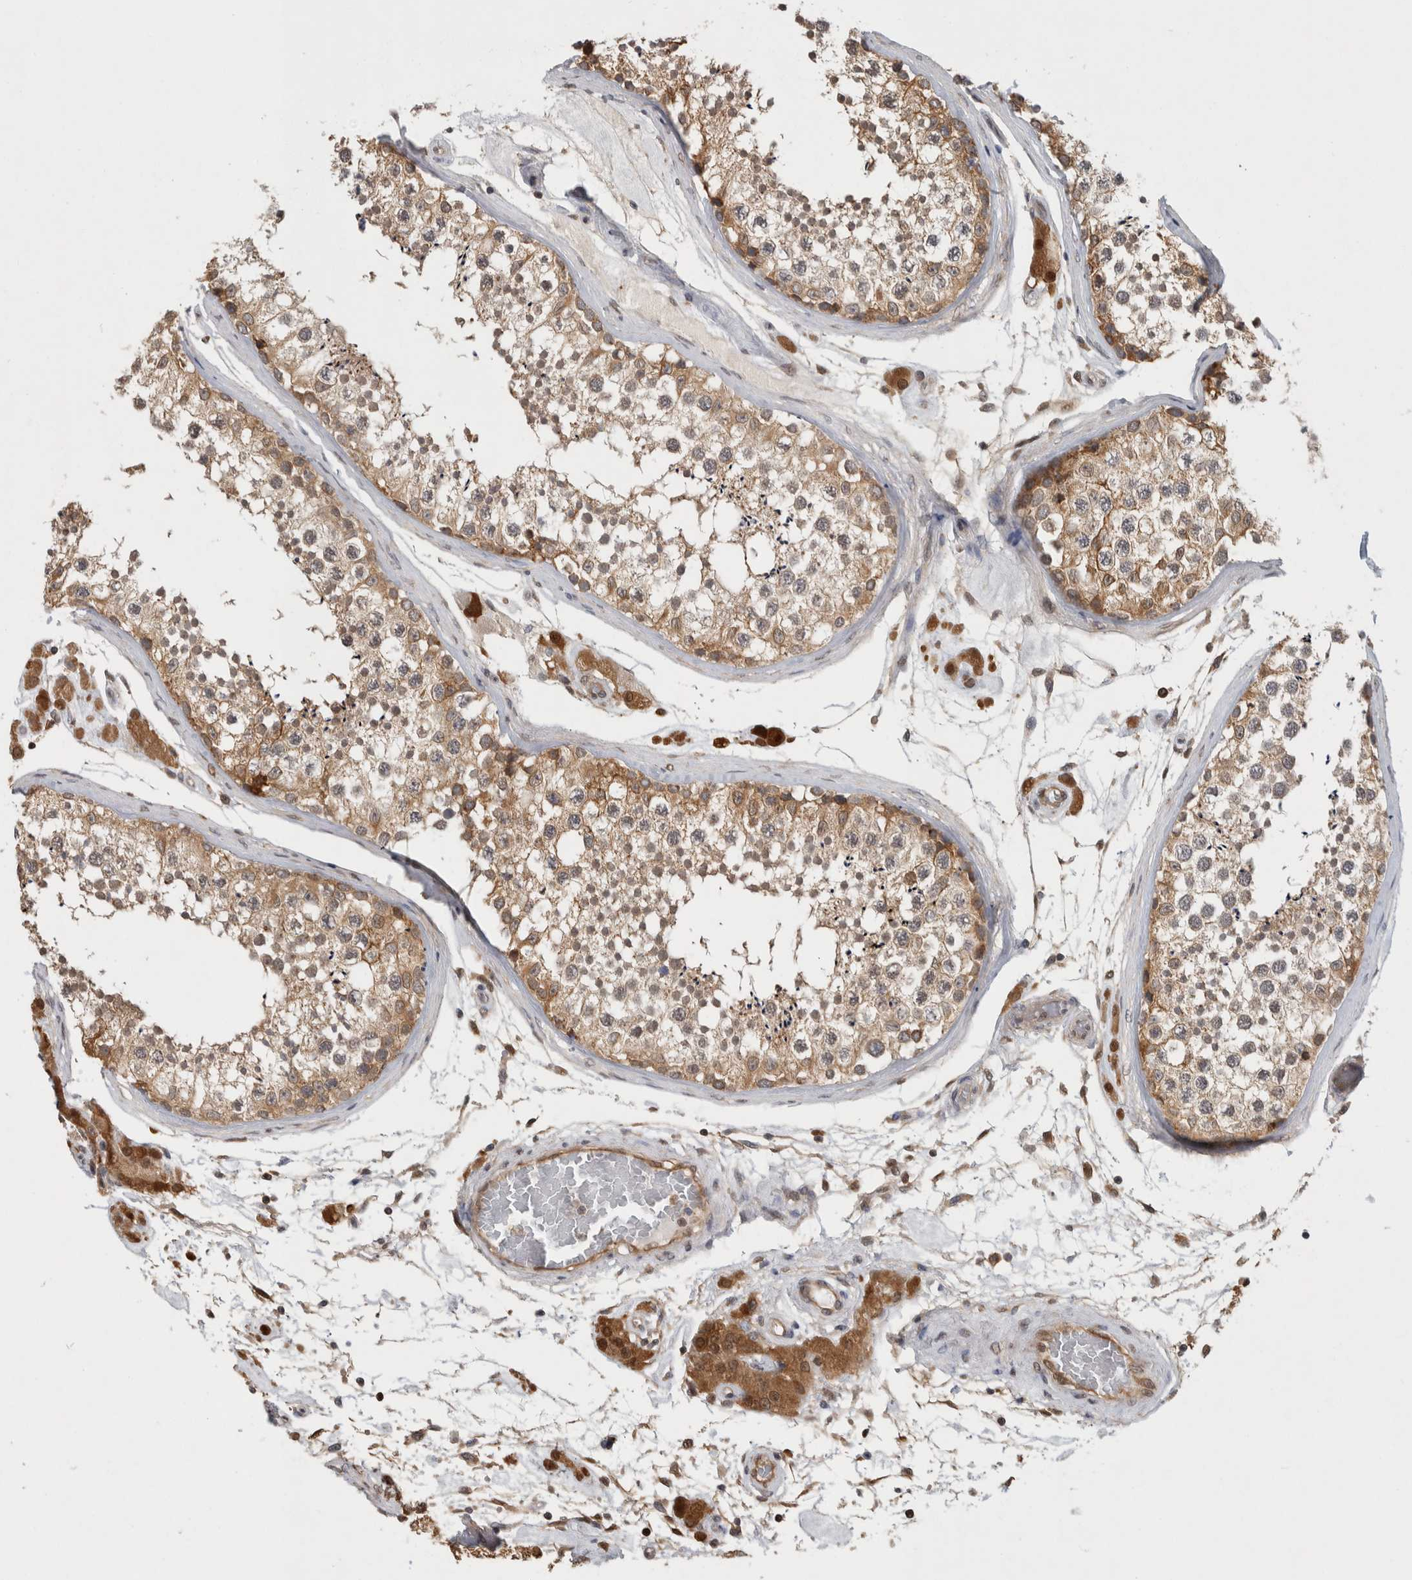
{"staining": {"intensity": "moderate", "quantity": ">75%", "location": "cytoplasmic/membranous"}, "tissue": "testis", "cell_type": "Cells in seminiferous ducts", "image_type": "normal", "snomed": [{"axis": "morphology", "description": "Normal tissue, NOS"}, {"axis": "topography", "description": "Testis"}], "caption": "The histopathology image demonstrates immunohistochemical staining of unremarkable testis. There is moderate cytoplasmic/membranous expression is appreciated in approximately >75% of cells in seminiferous ducts.", "gene": "ASTN2", "patient": {"sex": "male", "age": 46}}